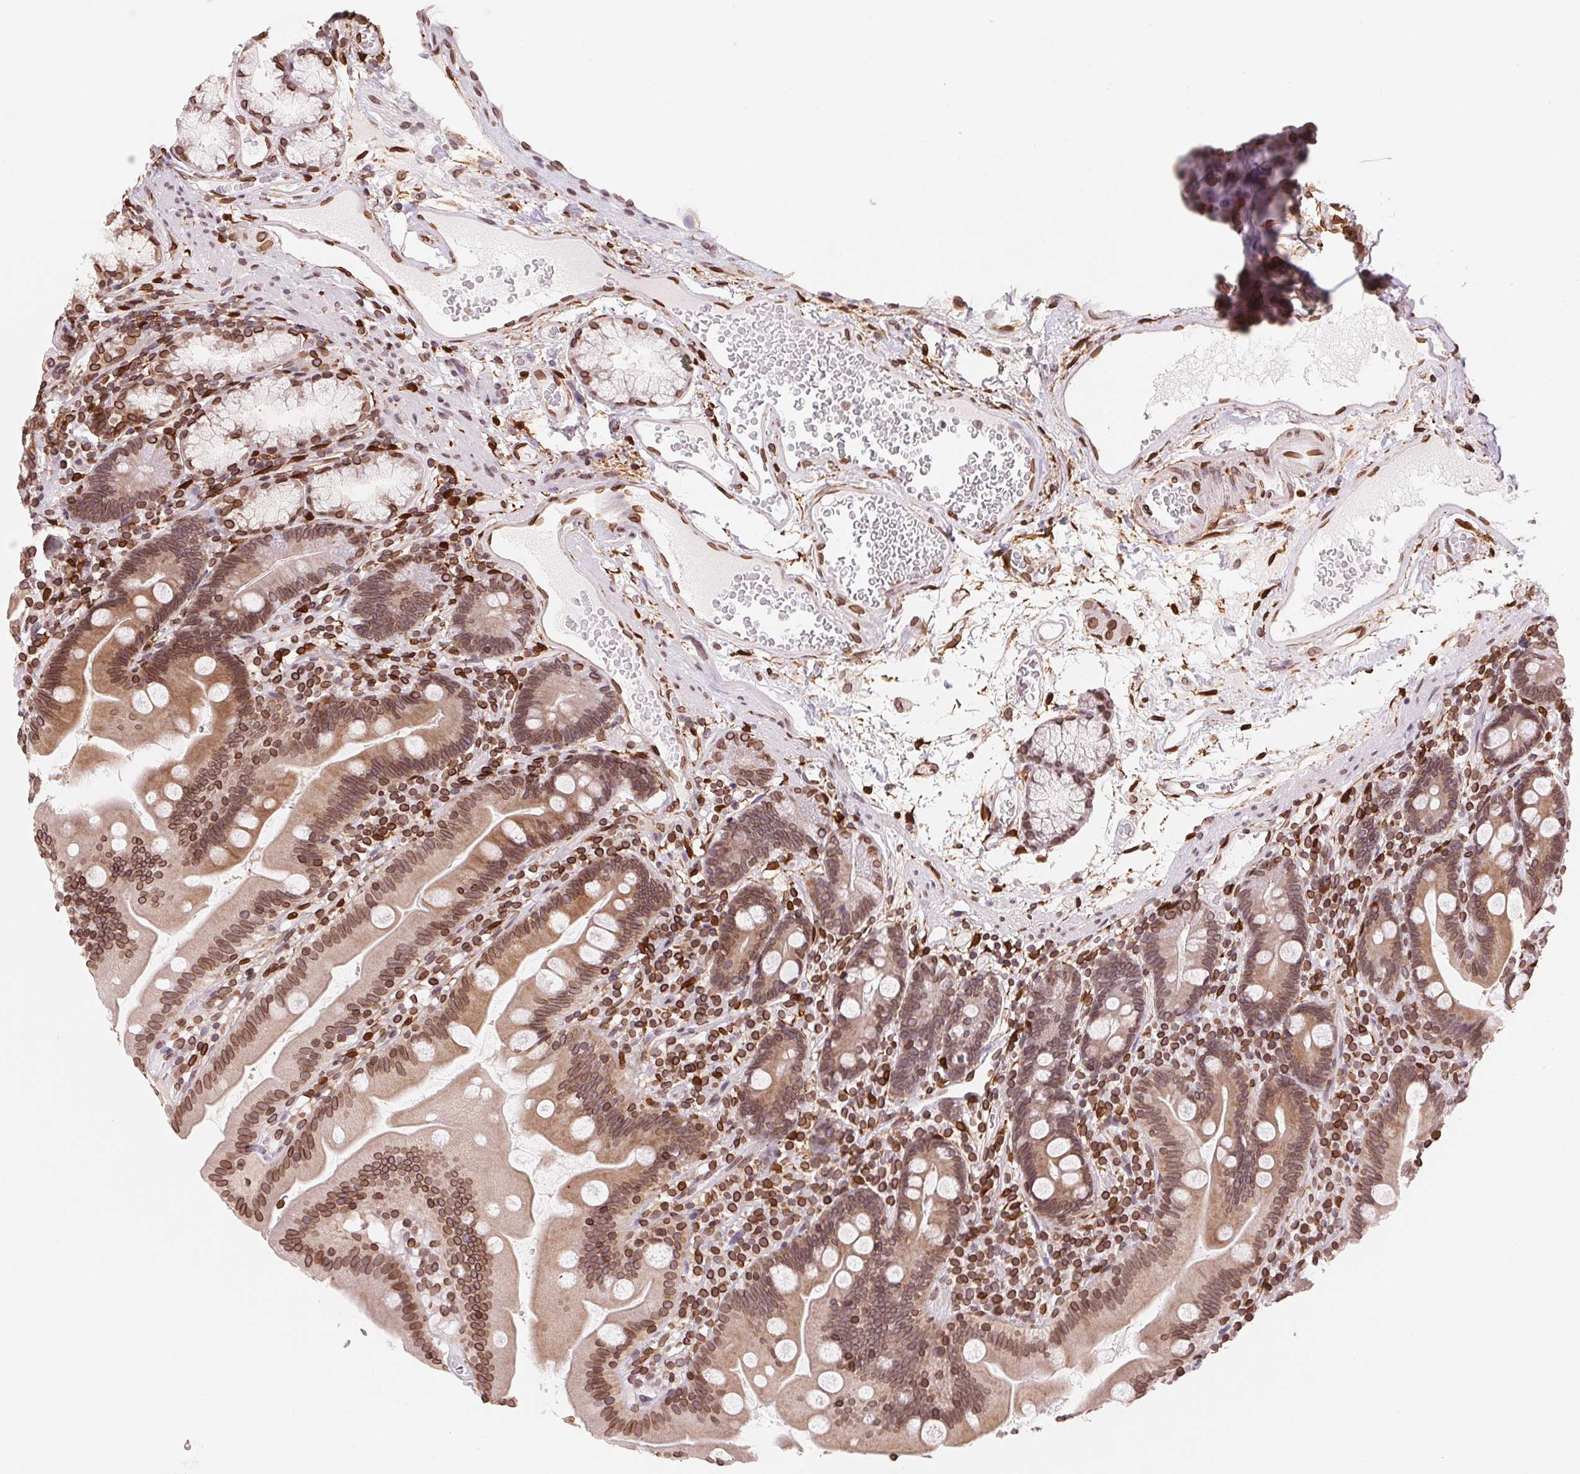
{"staining": {"intensity": "strong", "quantity": ">75%", "location": "cytoplasmic/membranous,nuclear"}, "tissue": "duodenum", "cell_type": "Glandular cells", "image_type": "normal", "snomed": [{"axis": "morphology", "description": "Normal tissue, NOS"}, {"axis": "topography", "description": "Duodenum"}], "caption": "The photomicrograph shows immunohistochemical staining of normal duodenum. There is strong cytoplasmic/membranous,nuclear positivity is seen in approximately >75% of glandular cells.", "gene": "LMNB2", "patient": {"sex": "female", "age": 67}}